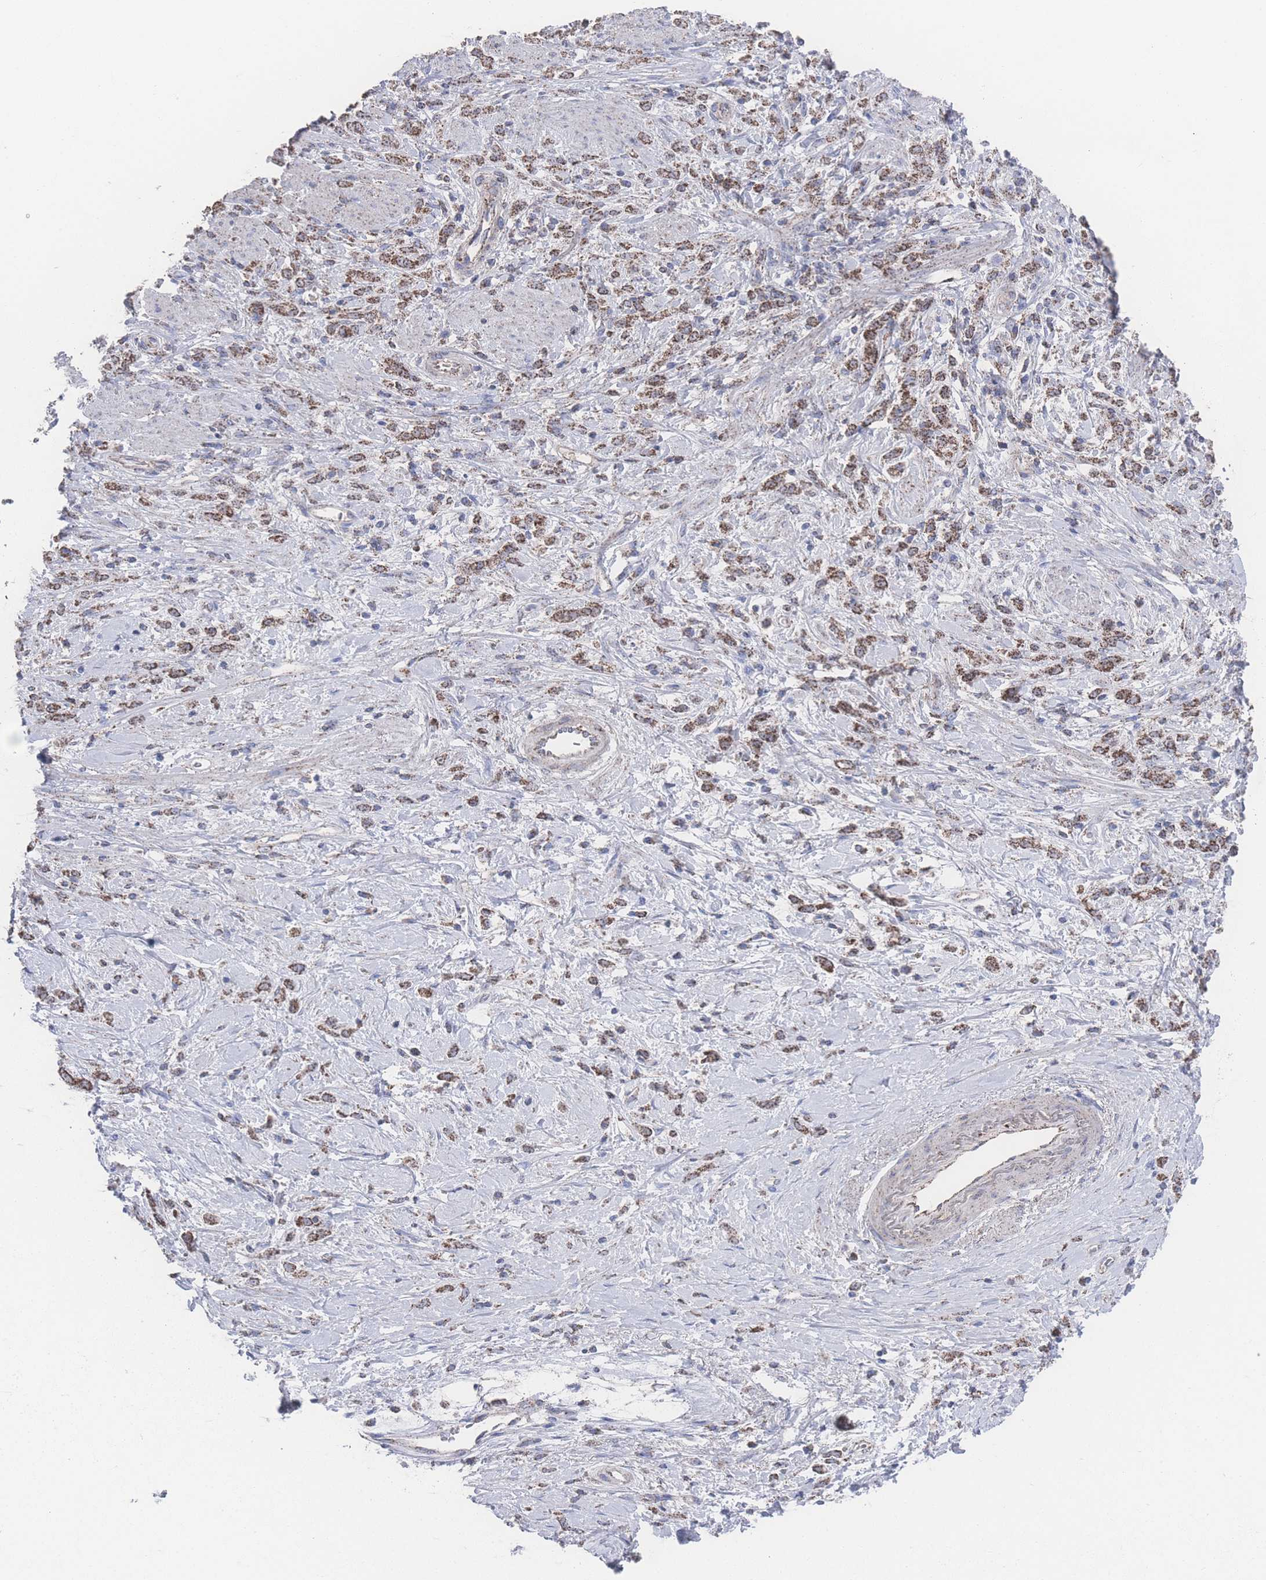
{"staining": {"intensity": "strong", "quantity": ">75%", "location": "cytoplasmic/membranous"}, "tissue": "stomach cancer", "cell_type": "Tumor cells", "image_type": "cancer", "snomed": [{"axis": "morphology", "description": "Adenocarcinoma, NOS"}, {"axis": "topography", "description": "Stomach"}], "caption": "There is high levels of strong cytoplasmic/membranous positivity in tumor cells of stomach adenocarcinoma, as demonstrated by immunohistochemical staining (brown color).", "gene": "PEX14", "patient": {"sex": "female", "age": 60}}